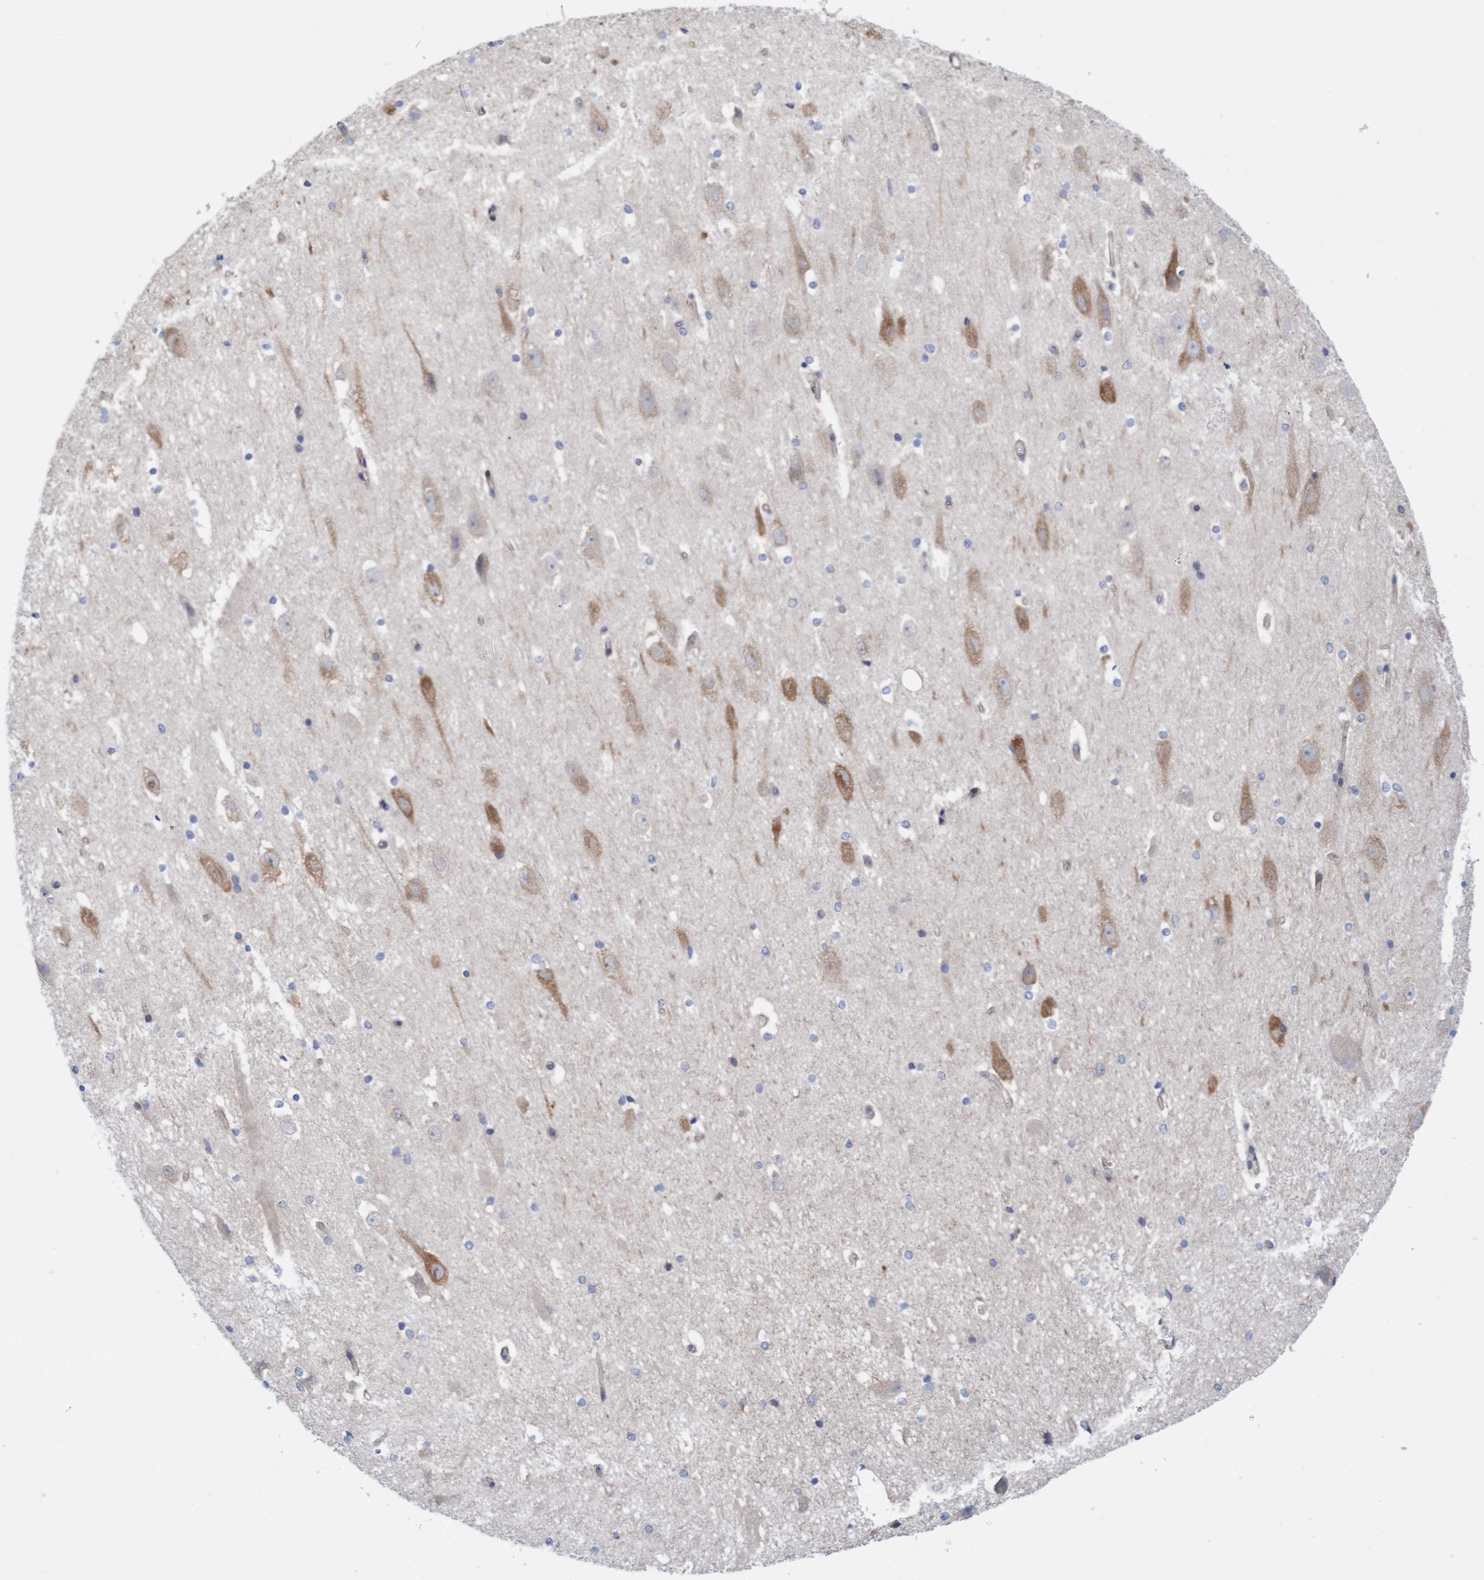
{"staining": {"intensity": "weak", "quantity": "<25%", "location": "cytoplasmic/membranous"}, "tissue": "hippocampus", "cell_type": "Glial cells", "image_type": "normal", "snomed": [{"axis": "morphology", "description": "Normal tissue, NOS"}, {"axis": "topography", "description": "Hippocampus"}], "caption": "Immunohistochemistry image of normal hippocampus: human hippocampus stained with DAB (3,3'-diaminobenzidine) demonstrates no significant protein expression in glial cells. (DAB (3,3'-diaminobenzidine) immunohistochemistry, high magnification).", "gene": "CDK5RAP3", "patient": {"sex": "female", "age": 19}}